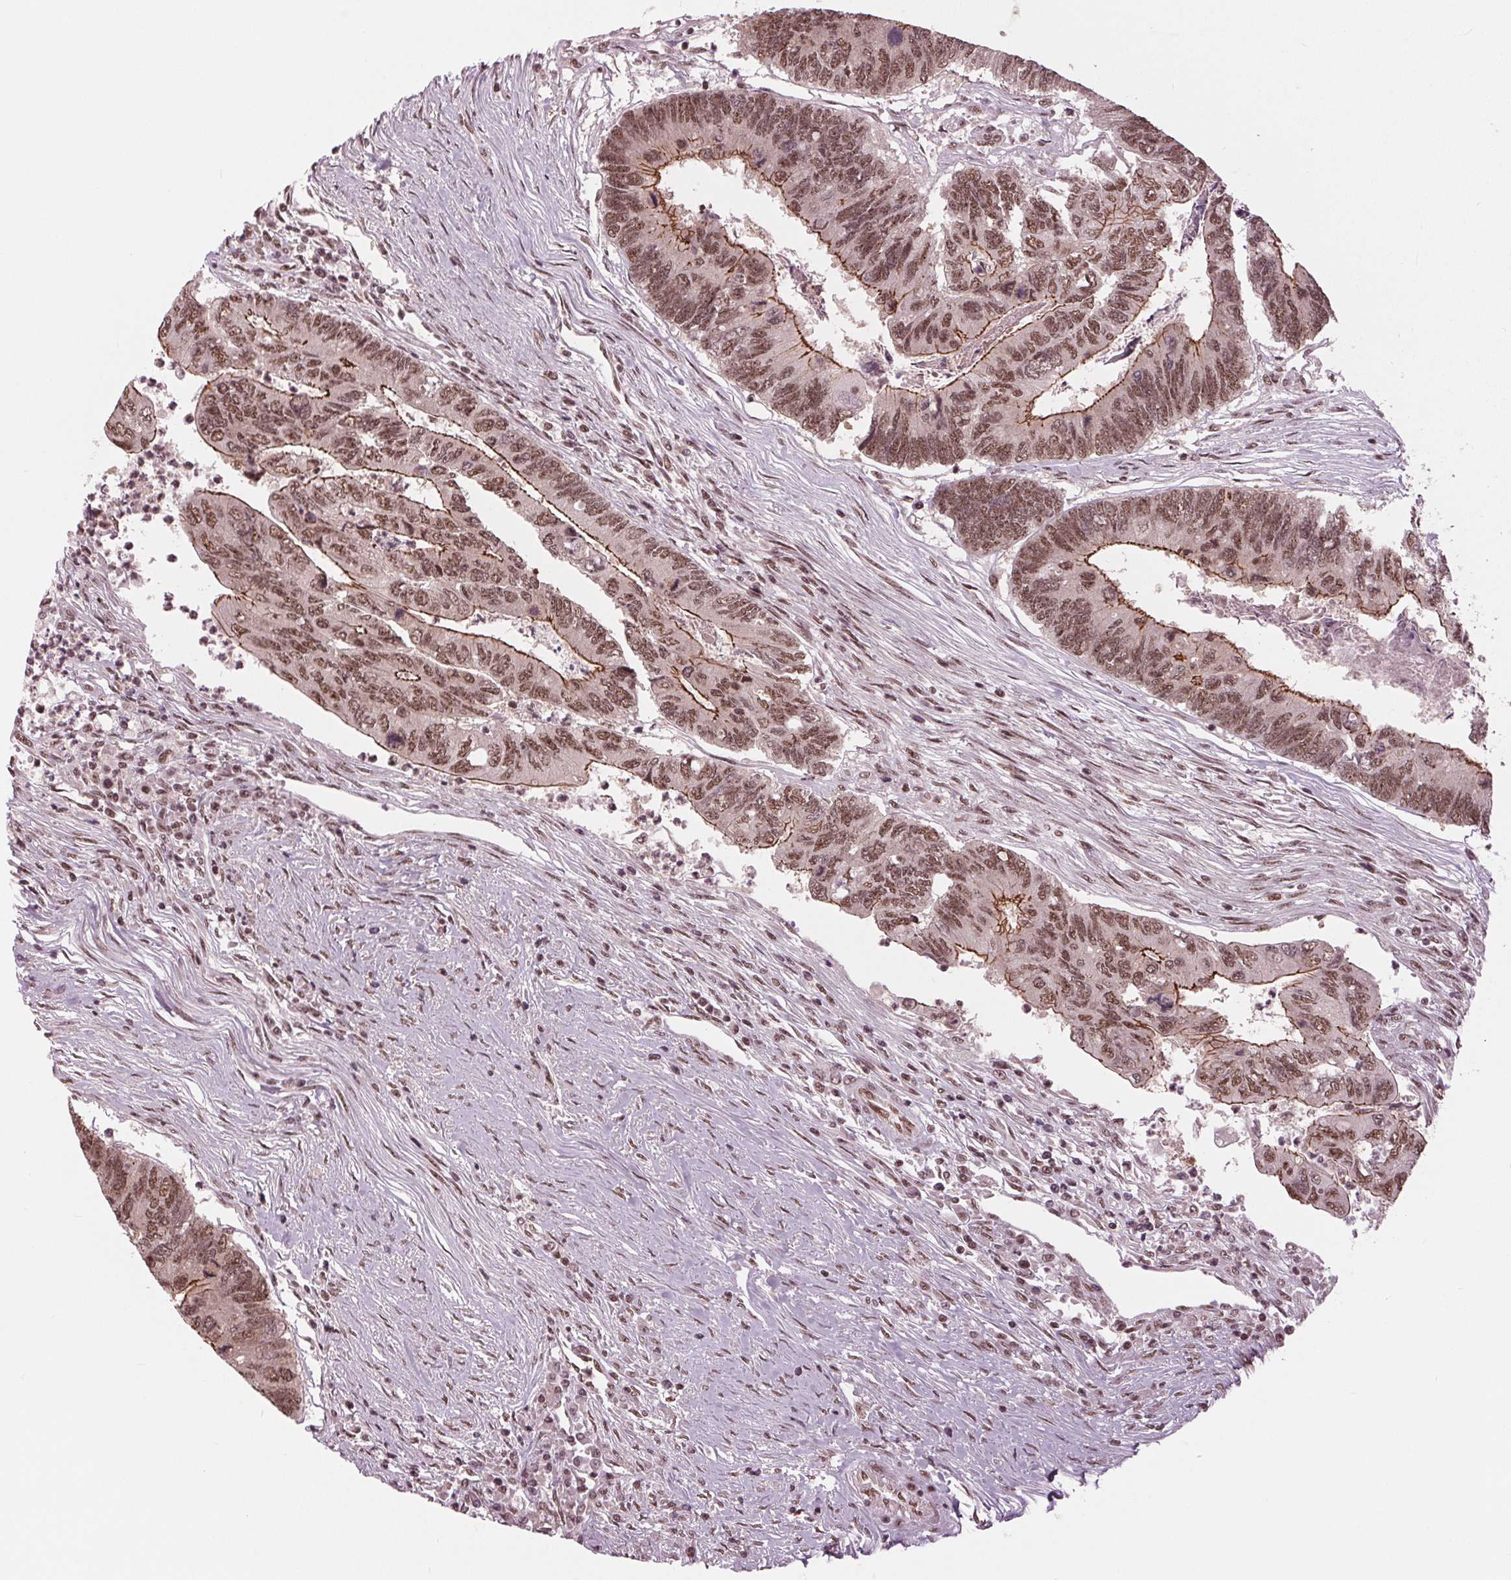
{"staining": {"intensity": "moderate", "quantity": ">75%", "location": "cytoplasmic/membranous,nuclear"}, "tissue": "colorectal cancer", "cell_type": "Tumor cells", "image_type": "cancer", "snomed": [{"axis": "morphology", "description": "Adenocarcinoma, NOS"}, {"axis": "topography", "description": "Colon"}], "caption": "A high-resolution histopathology image shows immunohistochemistry staining of adenocarcinoma (colorectal), which demonstrates moderate cytoplasmic/membranous and nuclear staining in approximately >75% of tumor cells.", "gene": "LSM2", "patient": {"sex": "female", "age": 67}}